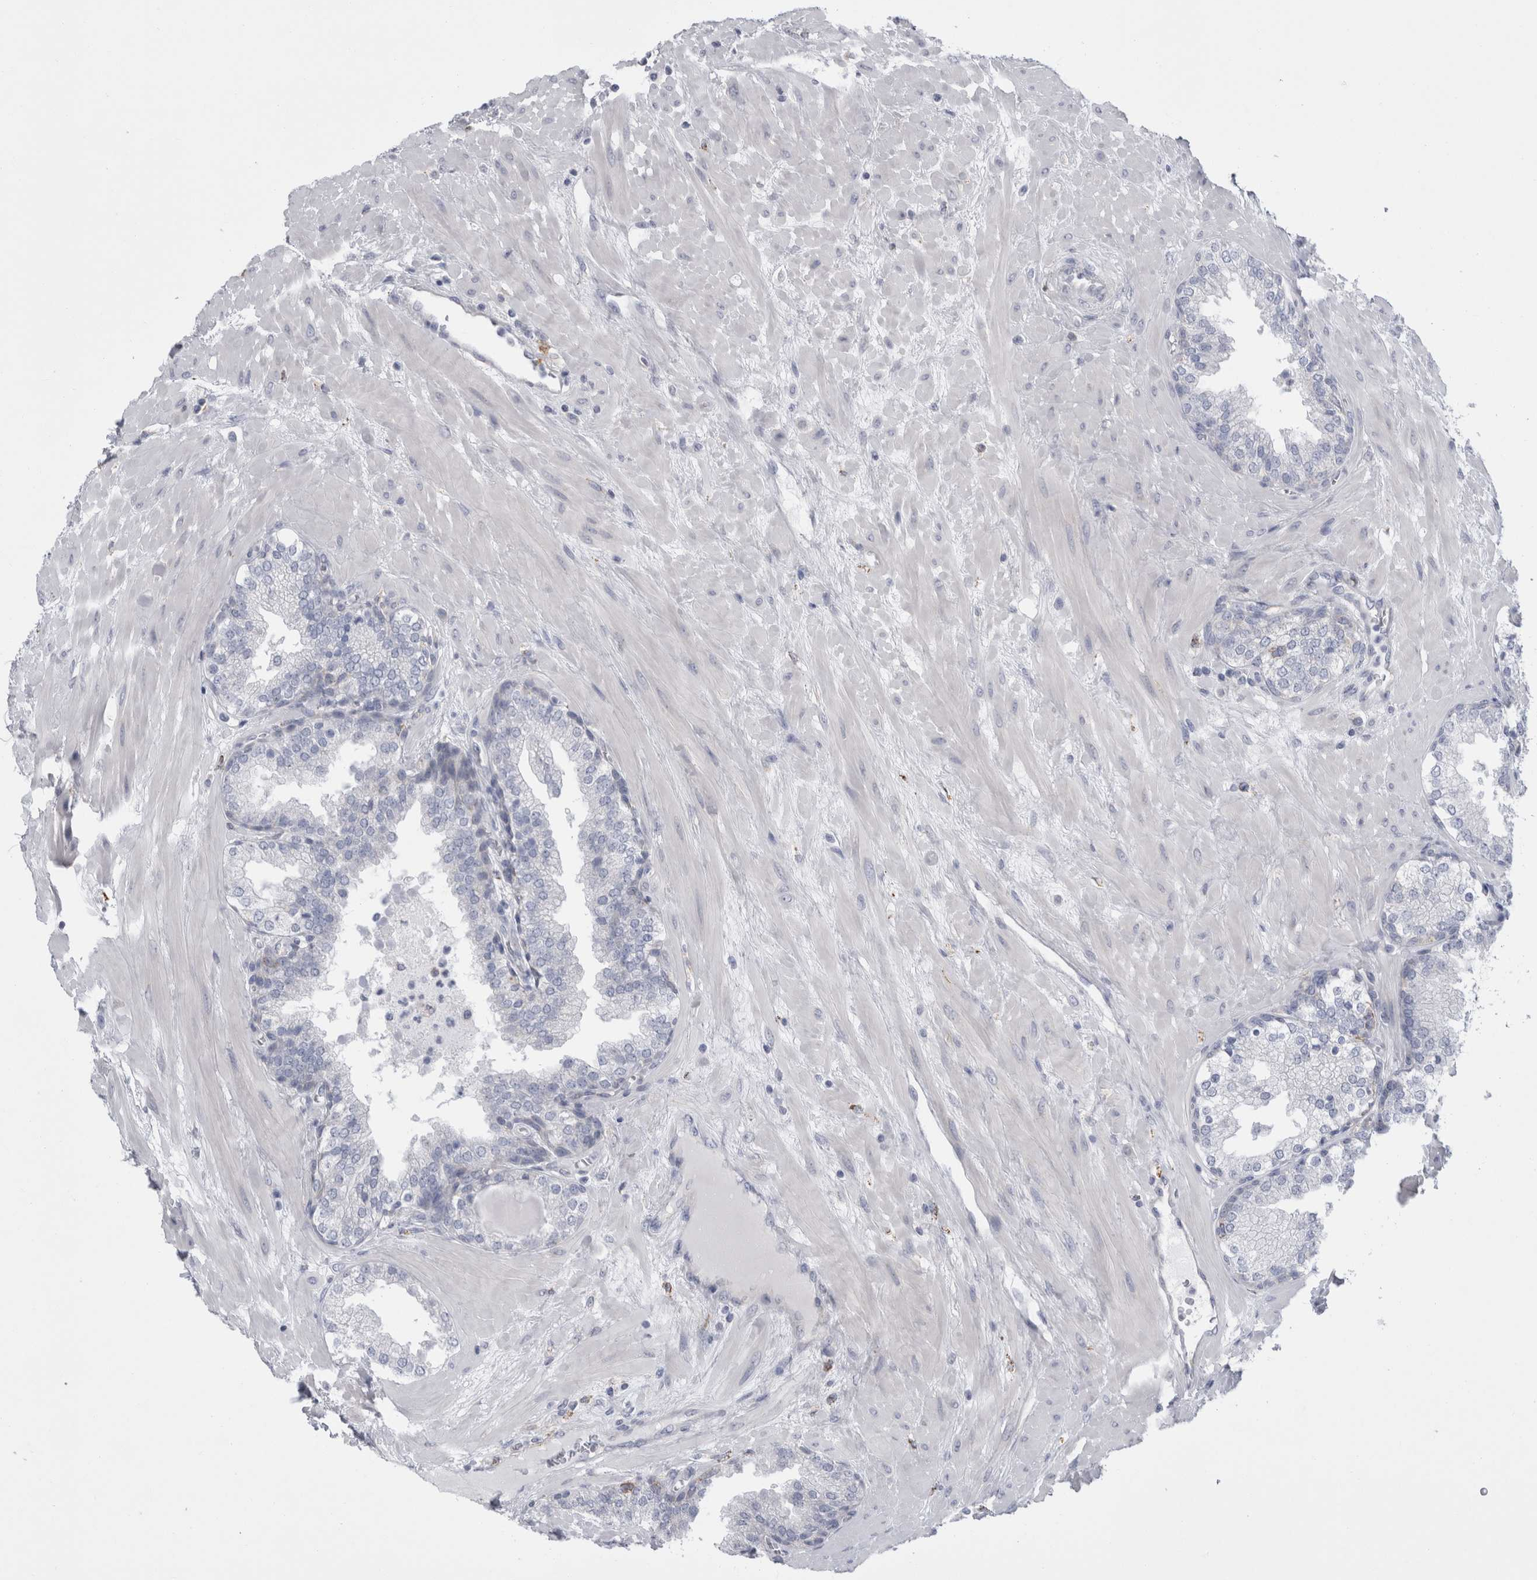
{"staining": {"intensity": "negative", "quantity": "none", "location": "none"}, "tissue": "prostate", "cell_type": "Glandular cells", "image_type": "normal", "snomed": [{"axis": "morphology", "description": "Normal tissue, NOS"}, {"axis": "topography", "description": "Prostate"}], "caption": "High magnification brightfield microscopy of benign prostate stained with DAB (3,3'-diaminobenzidine) (brown) and counterstained with hematoxylin (blue): glandular cells show no significant staining.", "gene": "GATM", "patient": {"sex": "male", "age": 51}}